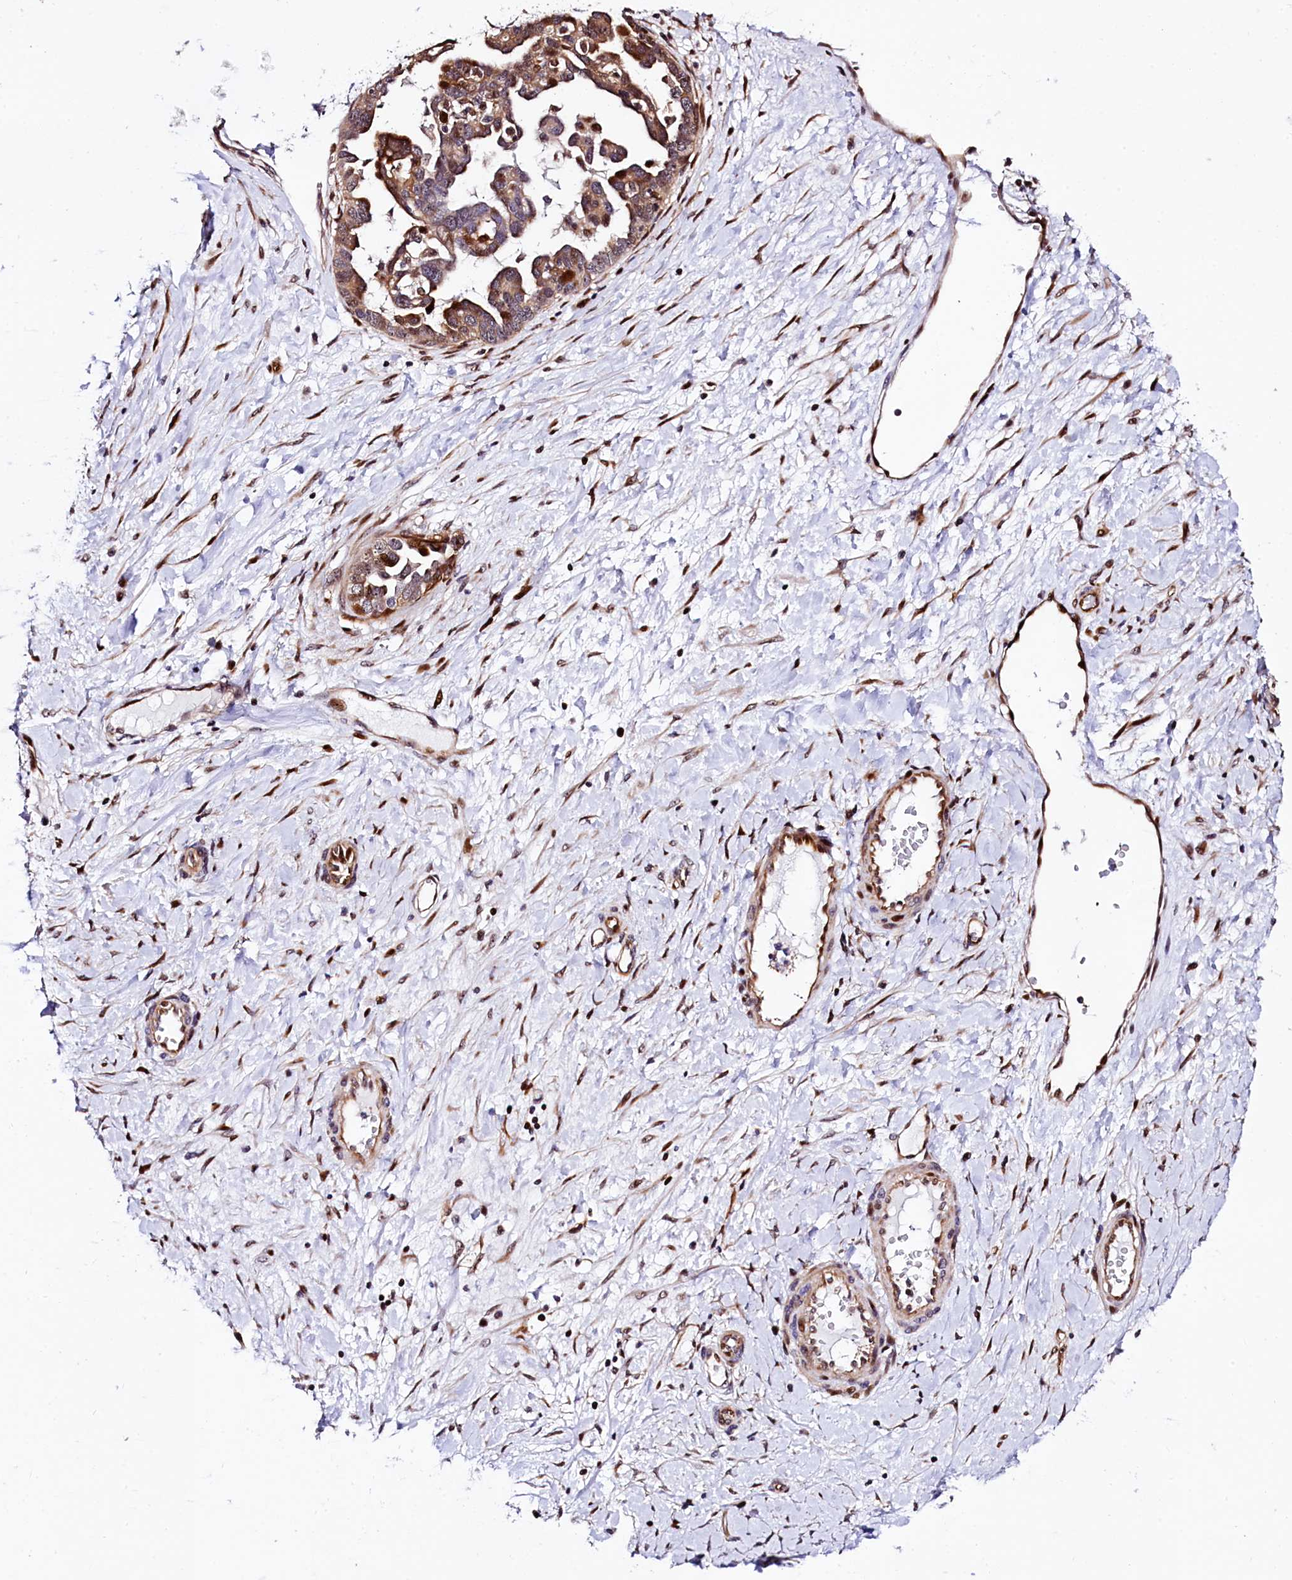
{"staining": {"intensity": "strong", "quantity": ">75%", "location": "cytoplasmic/membranous,nuclear"}, "tissue": "ovarian cancer", "cell_type": "Tumor cells", "image_type": "cancer", "snomed": [{"axis": "morphology", "description": "Cystadenocarcinoma, serous, NOS"}, {"axis": "topography", "description": "Ovary"}], "caption": "Immunohistochemical staining of human ovarian cancer (serous cystadenocarcinoma) displays strong cytoplasmic/membranous and nuclear protein positivity in approximately >75% of tumor cells.", "gene": "TRMT112", "patient": {"sex": "female", "age": 54}}